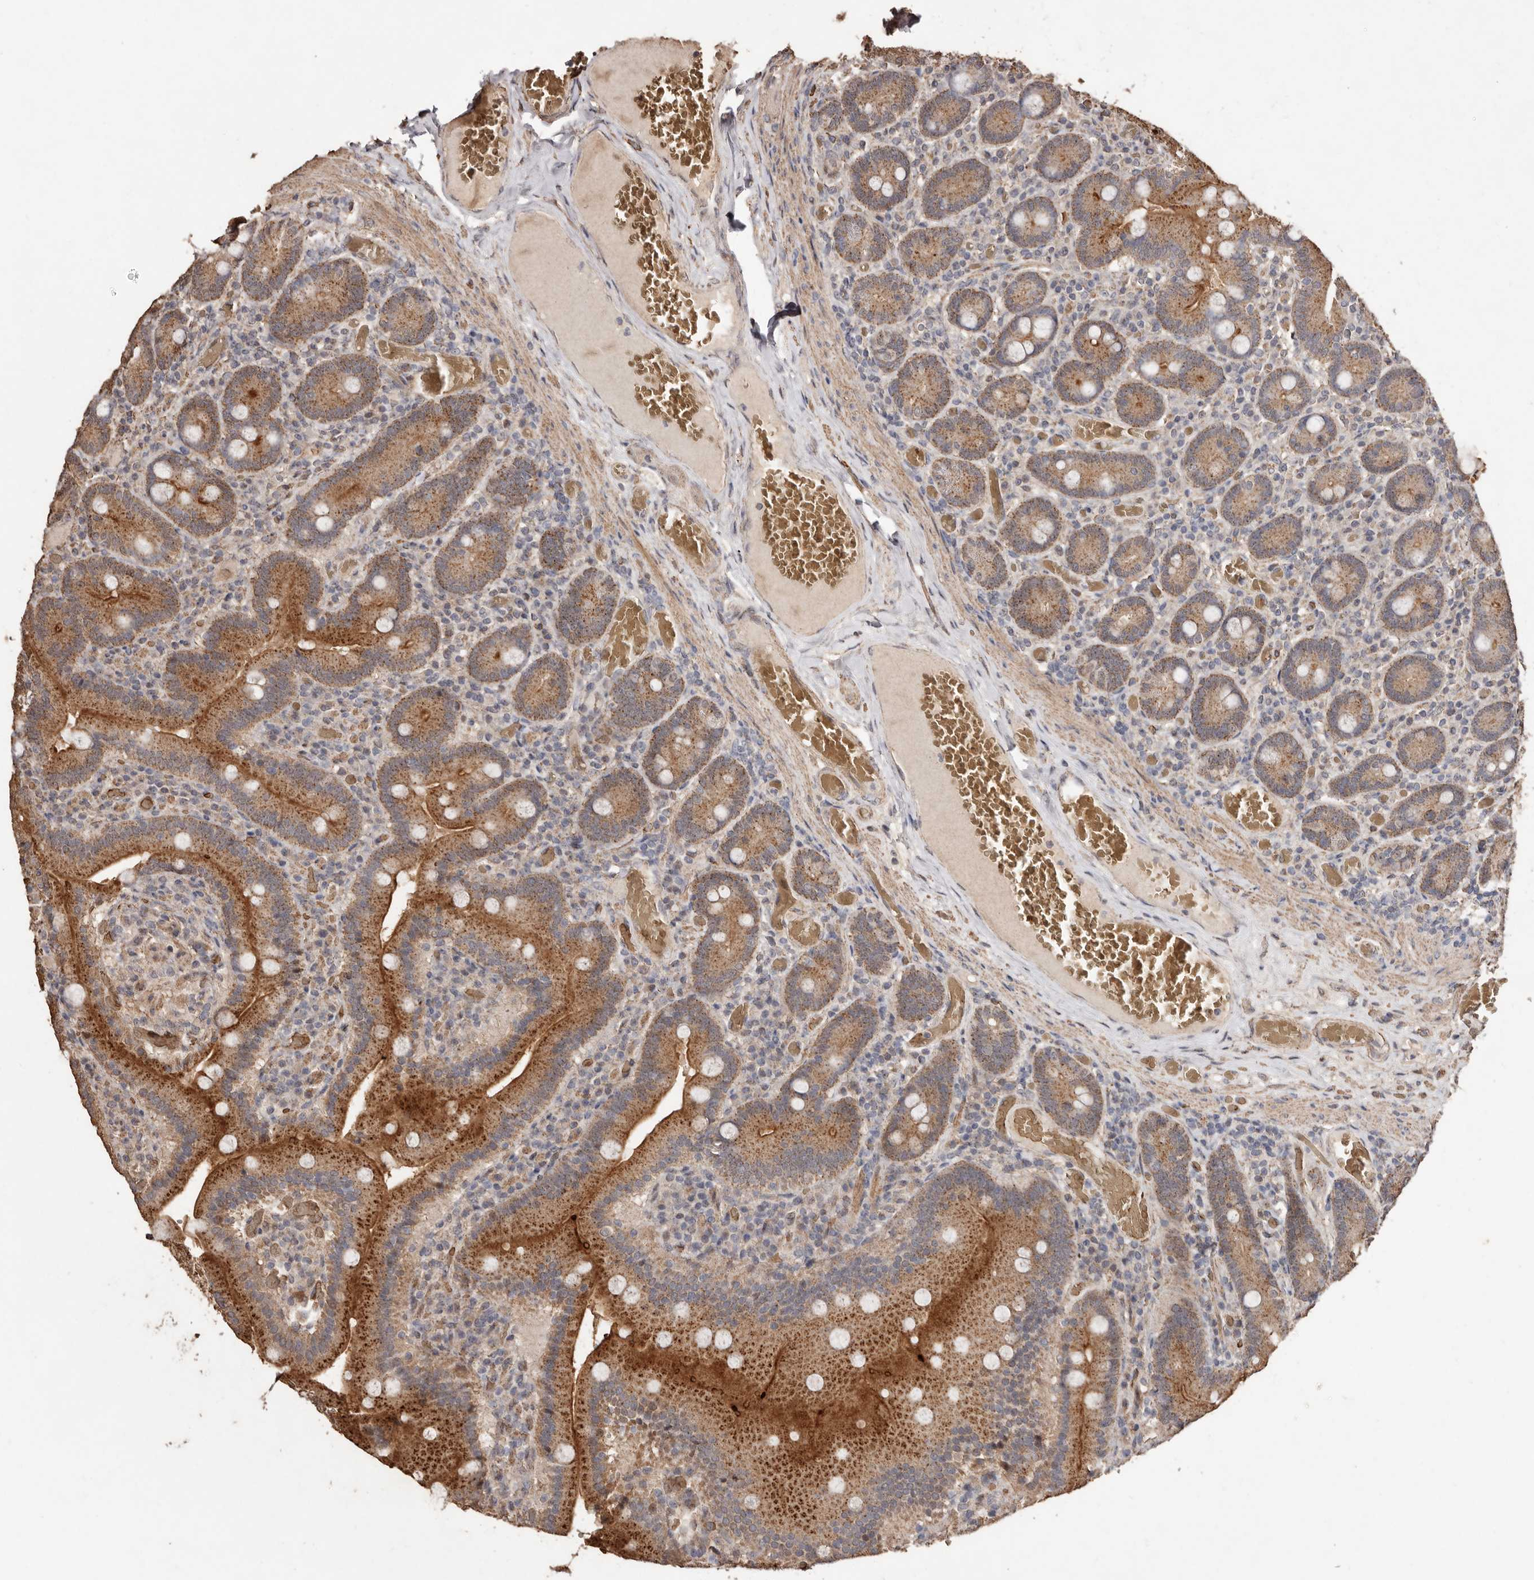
{"staining": {"intensity": "strong", "quantity": ">75%", "location": "cytoplasmic/membranous"}, "tissue": "duodenum", "cell_type": "Glandular cells", "image_type": "normal", "snomed": [{"axis": "morphology", "description": "Normal tissue, NOS"}, {"axis": "topography", "description": "Duodenum"}], "caption": "The micrograph displays staining of unremarkable duodenum, revealing strong cytoplasmic/membranous protein expression (brown color) within glandular cells. The staining is performed using DAB brown chromogen to label protein expression. The nuclei are counter-stained blue using hematoxylin.", "gene": "GRAMD2A", "patient": {"sex": "female", "age": 62}}